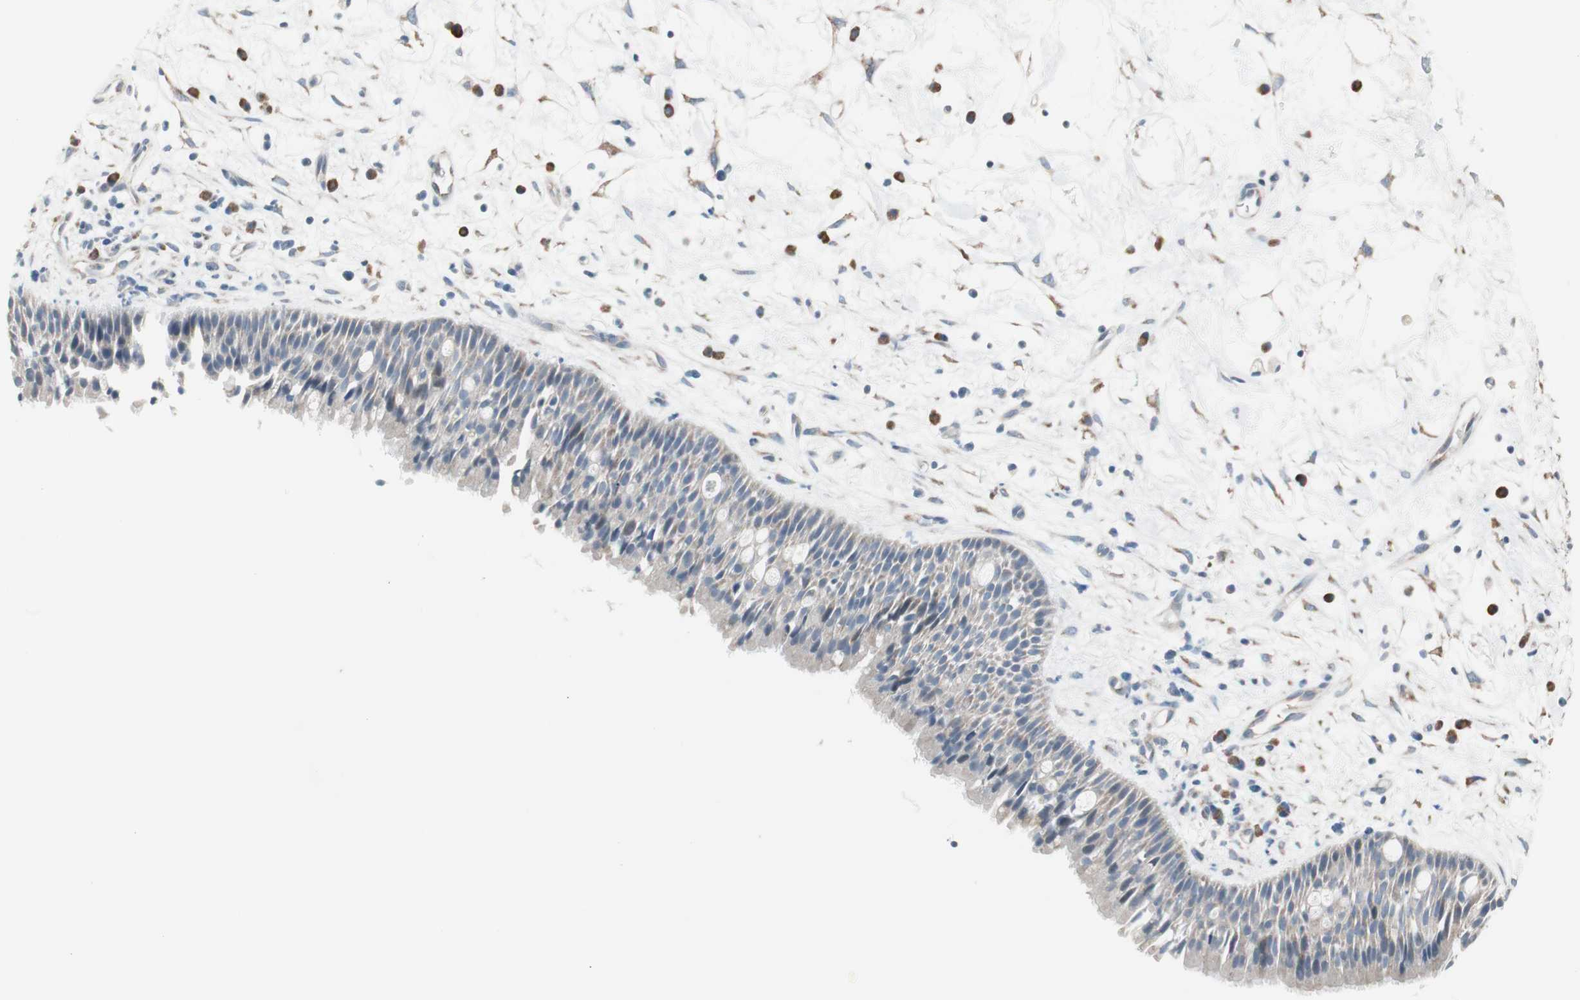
{"staining": {"intensity": "negative", "quantity": "none", "location": "none"}, "tissue": "nasopharynx", "cell_type": "Respiratory epithelial cells", "image_type": "normal", "snomed": [{"axis": "morphology", "description": "Normal tissue, NOS"}, {"axis": "topography", "description": "Nasopharynx"}], "caption": "High power microscopy micrograph of an immunohistochemistry (IHC) image of unremarkable nasopharynx, revealing no significant positivity in respiratory epithelial cells.", "gene": "PDZK1", "patient": {"sex": "male", "age": 13}}